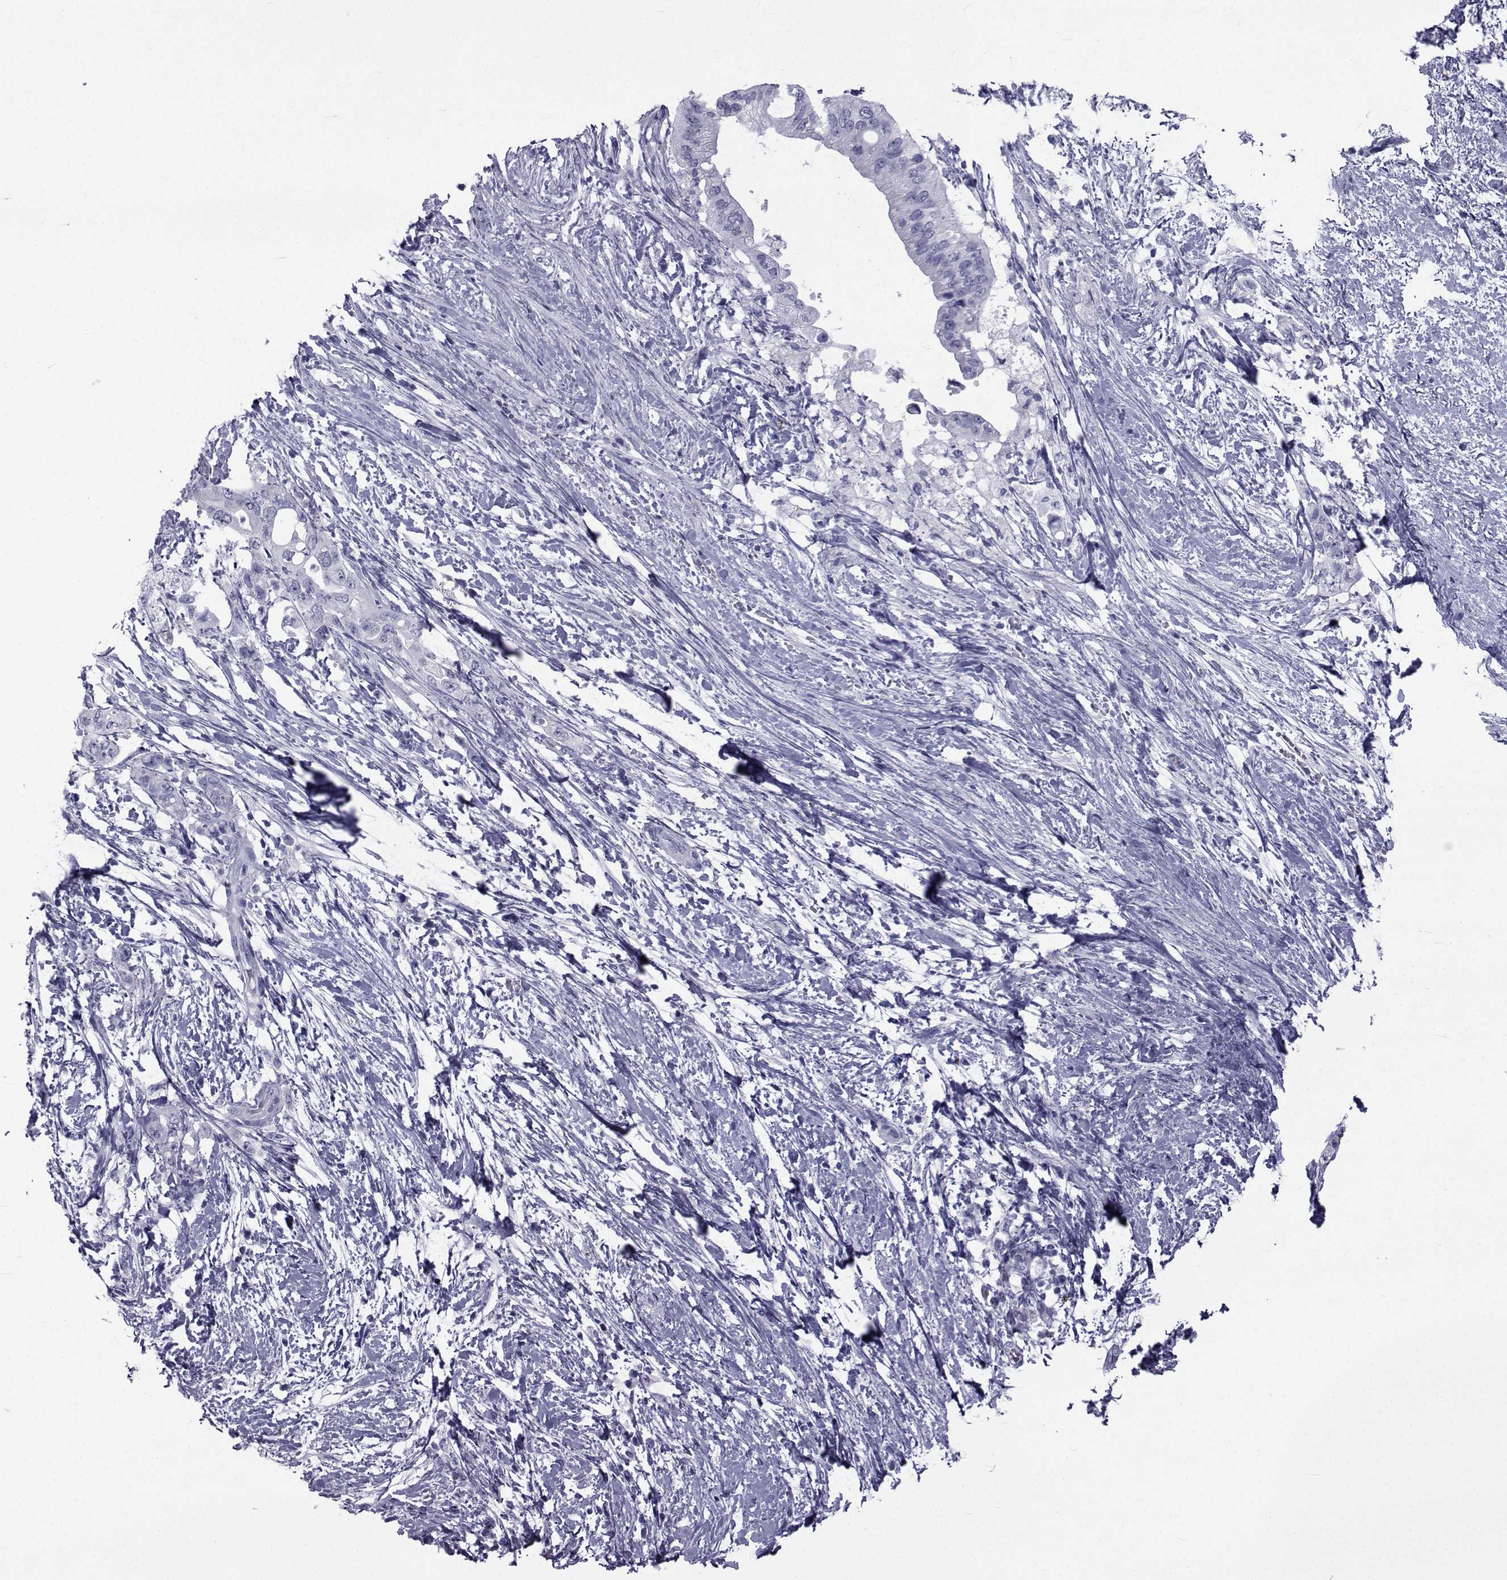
{"staining": {"intensity": "negative", "quantity": "none", "location": "none"}, "tissue": "pancreatic cancer", "cell_type": "Tumor cells", "image_type": "cancer", "snomed": [{"axis": "morphology", "description": "Adenocarcinoma, NOS"}, {"axis": "topography", "description": "Pancreas"}], "caption": "Tumor cells are negative for brown protein staining in pancreatic cancer.", "gene": "PDE6H", "patient": {"sex": "female", "age": 72}}